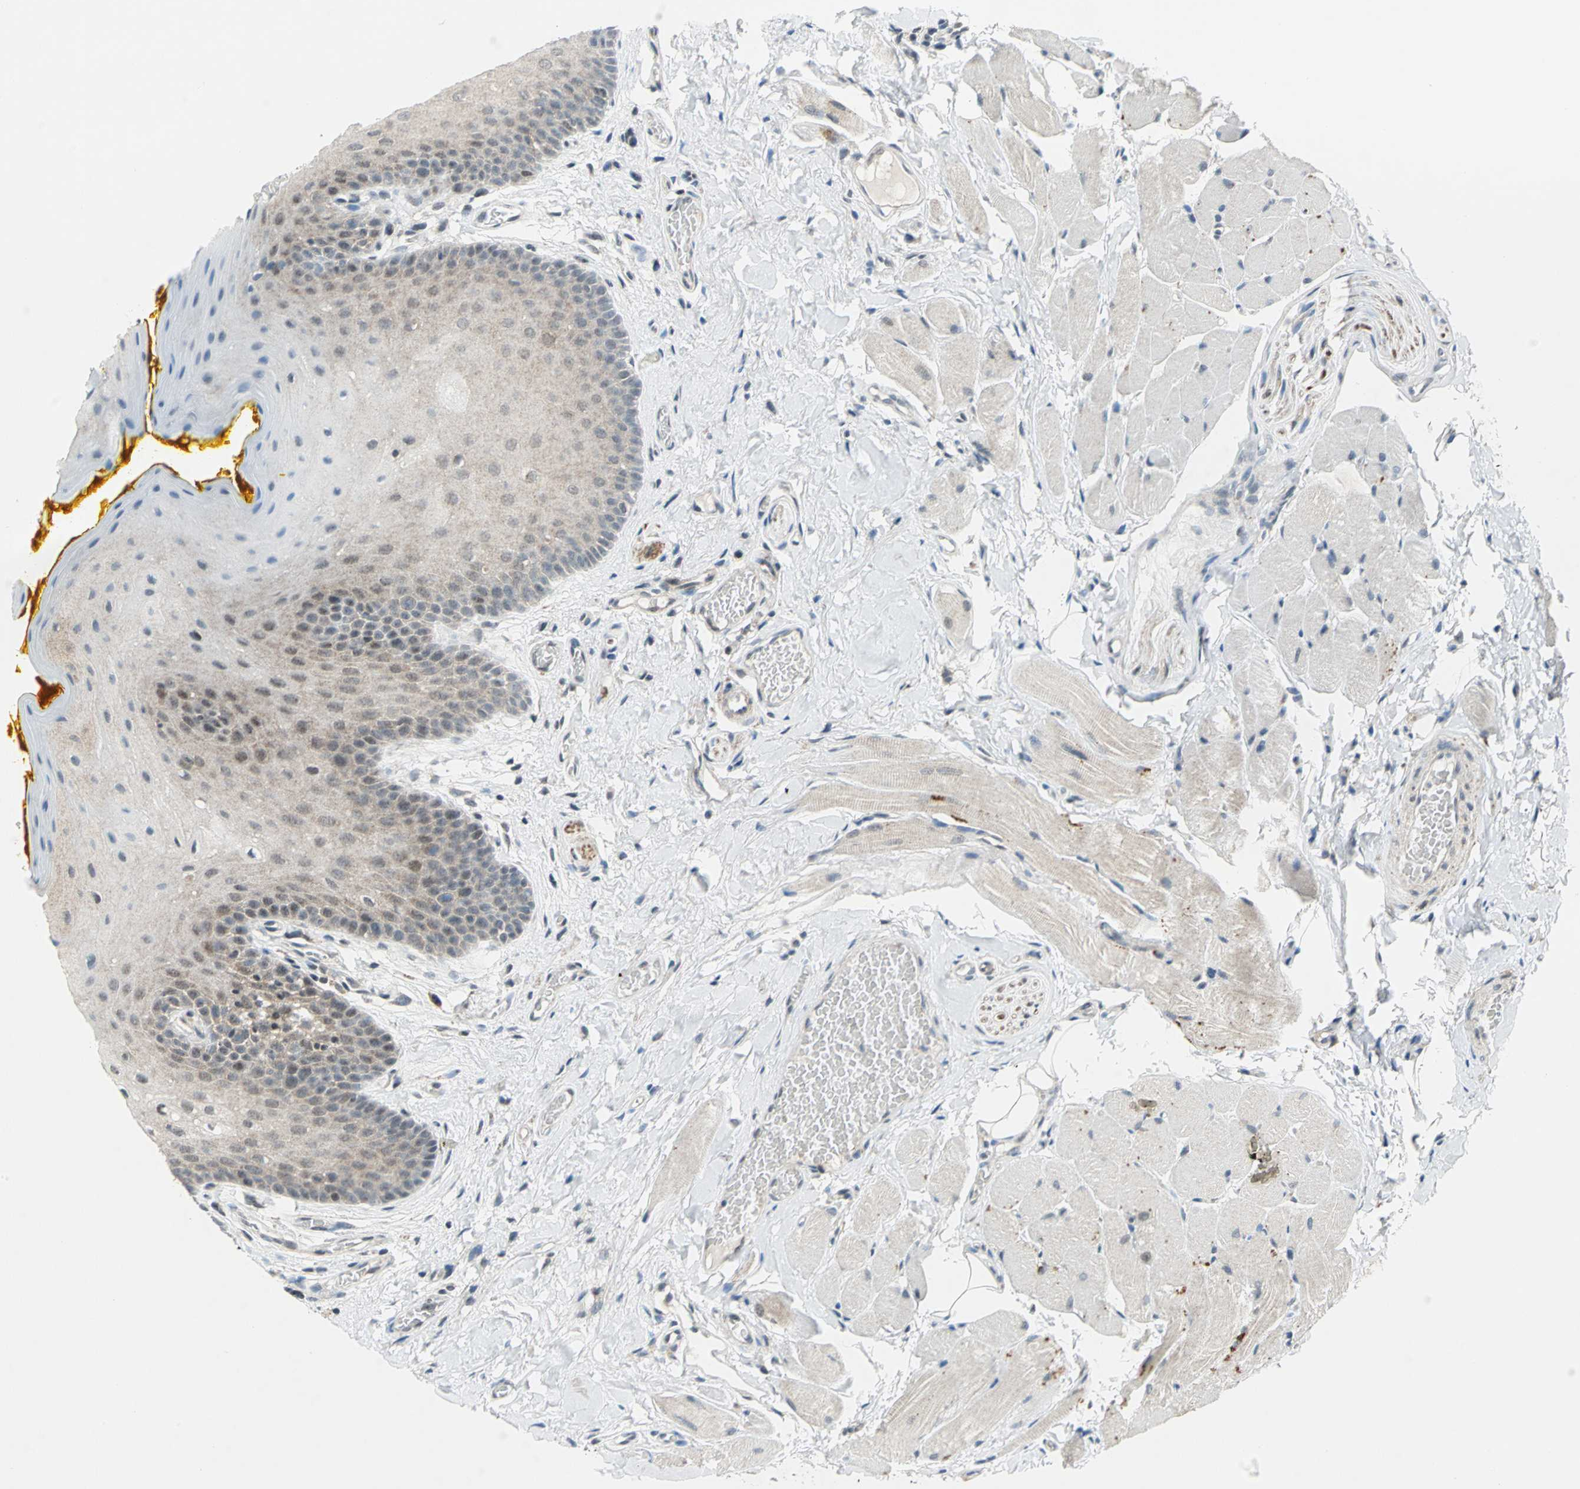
{"staining": {"intensity": "negative", "quantity": "none", "location": "none"}, "tissue": "oral mucosa", "cell_type": "Squamous epithelial cells", "image_type": "normal", "snomed": [{"axis": "morphology", "description": "Normal tissue, NOS"}, {"axis": "topography", "description": "Oral tissue"}], "caption": "This is an IHC histopathology image of unremarkable human oral mucosa. There is no expression in squamous epithelial cells.", "gene": "PIN1", "patient": {"sex": "male", "age": 54}}